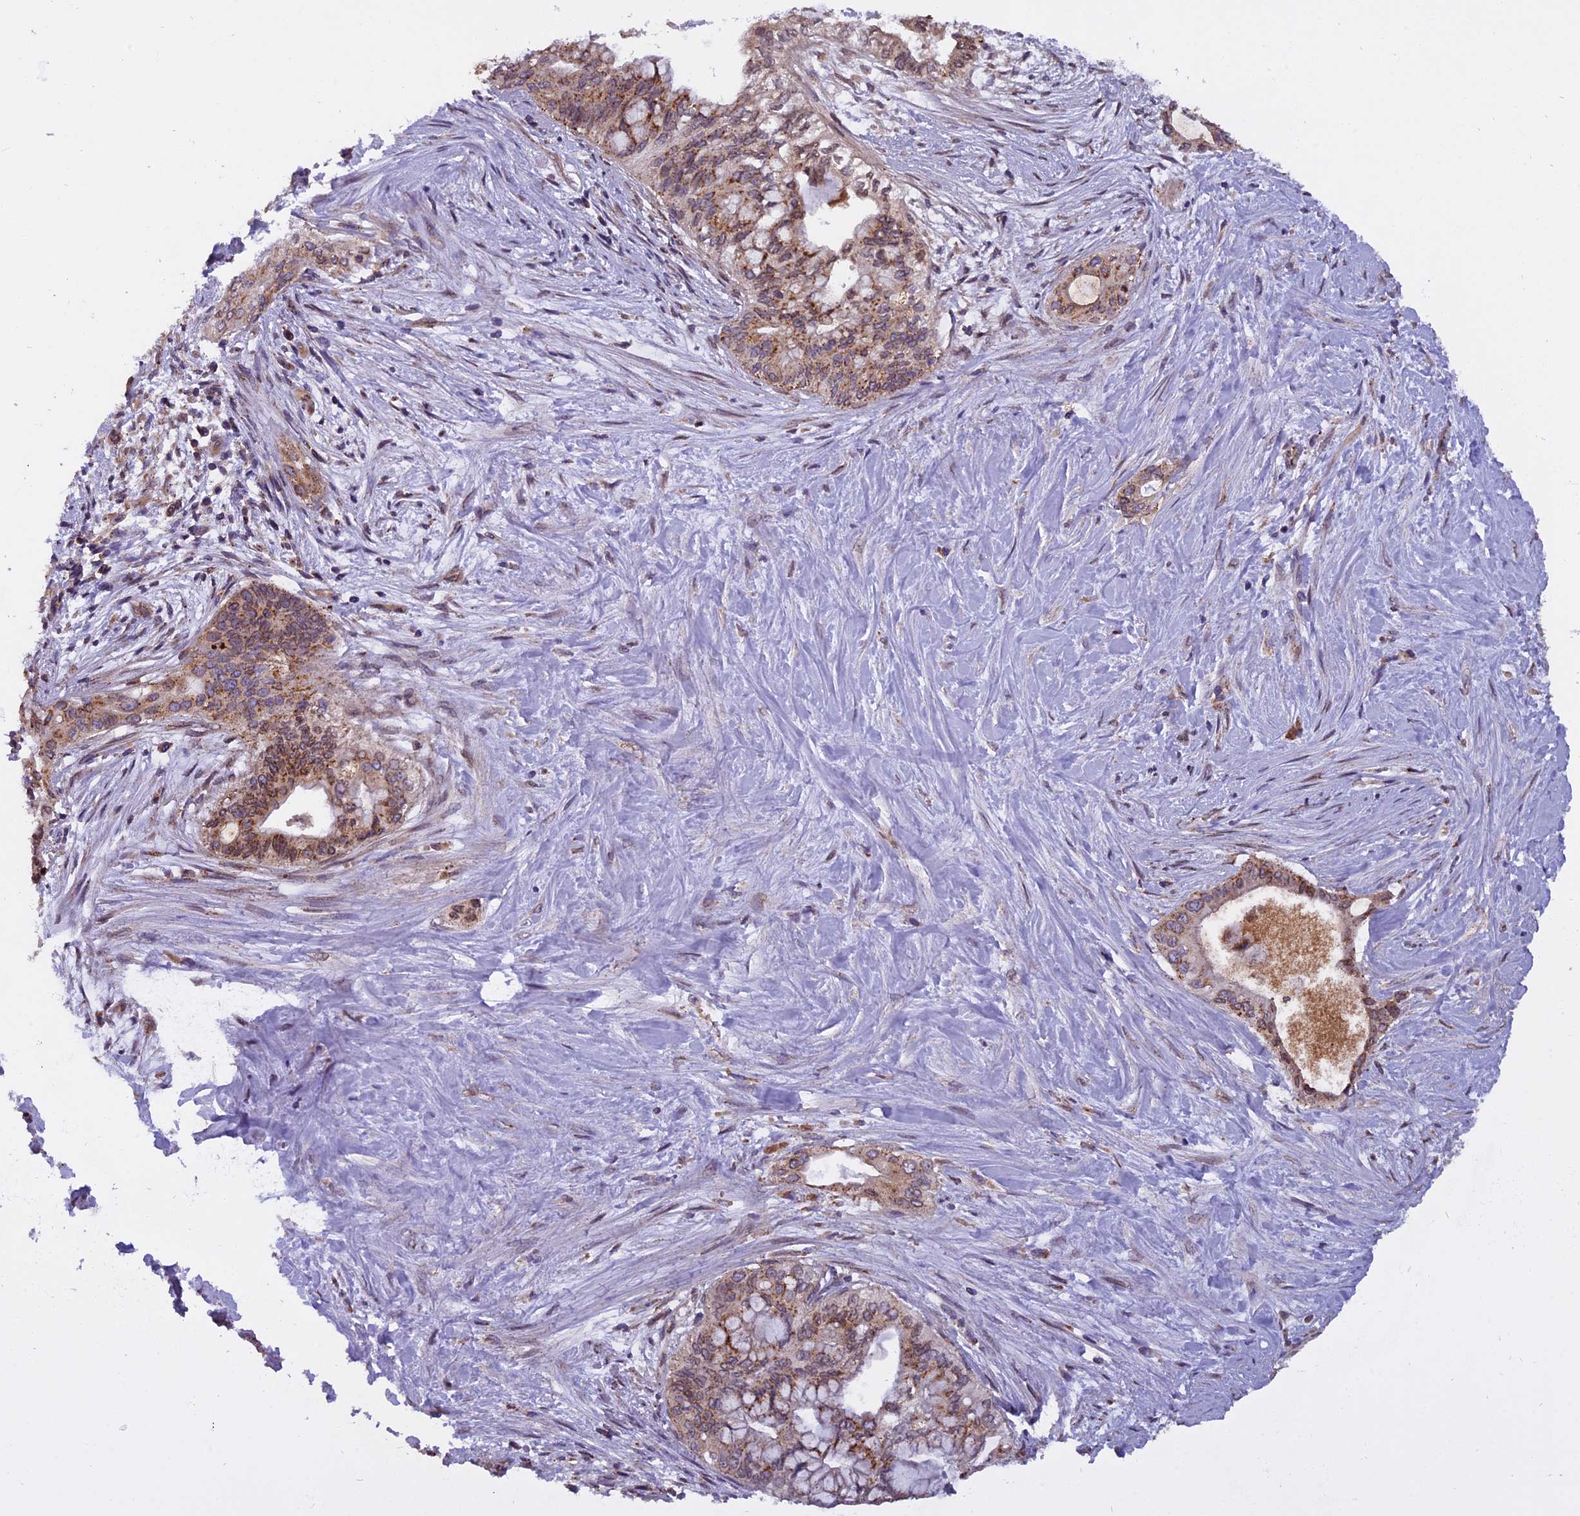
{"staining": {"intensity": "moderate", "quantity": ">75%", "location": "cytoplasmic/membranous"}, "tissue": "pancreatic cancer", "cell_type": "Tumor cells", "image_type": "cancer", "snomed": [{"axis": "morphology", "description": "Adenocarcinoma, NOS"}, {"axis": "topography", "description": "Pancreas"}], "caption": "This image reveals immunohistochemistry (IHC) staining of pancreatic cancer (adenocarcinoma), with medium moderate cytoplasmic/membranous expression in approximately >75% of tumor cells.", "gene": "CHMP2A", "patient": {"sex": "male", "age": 46}}